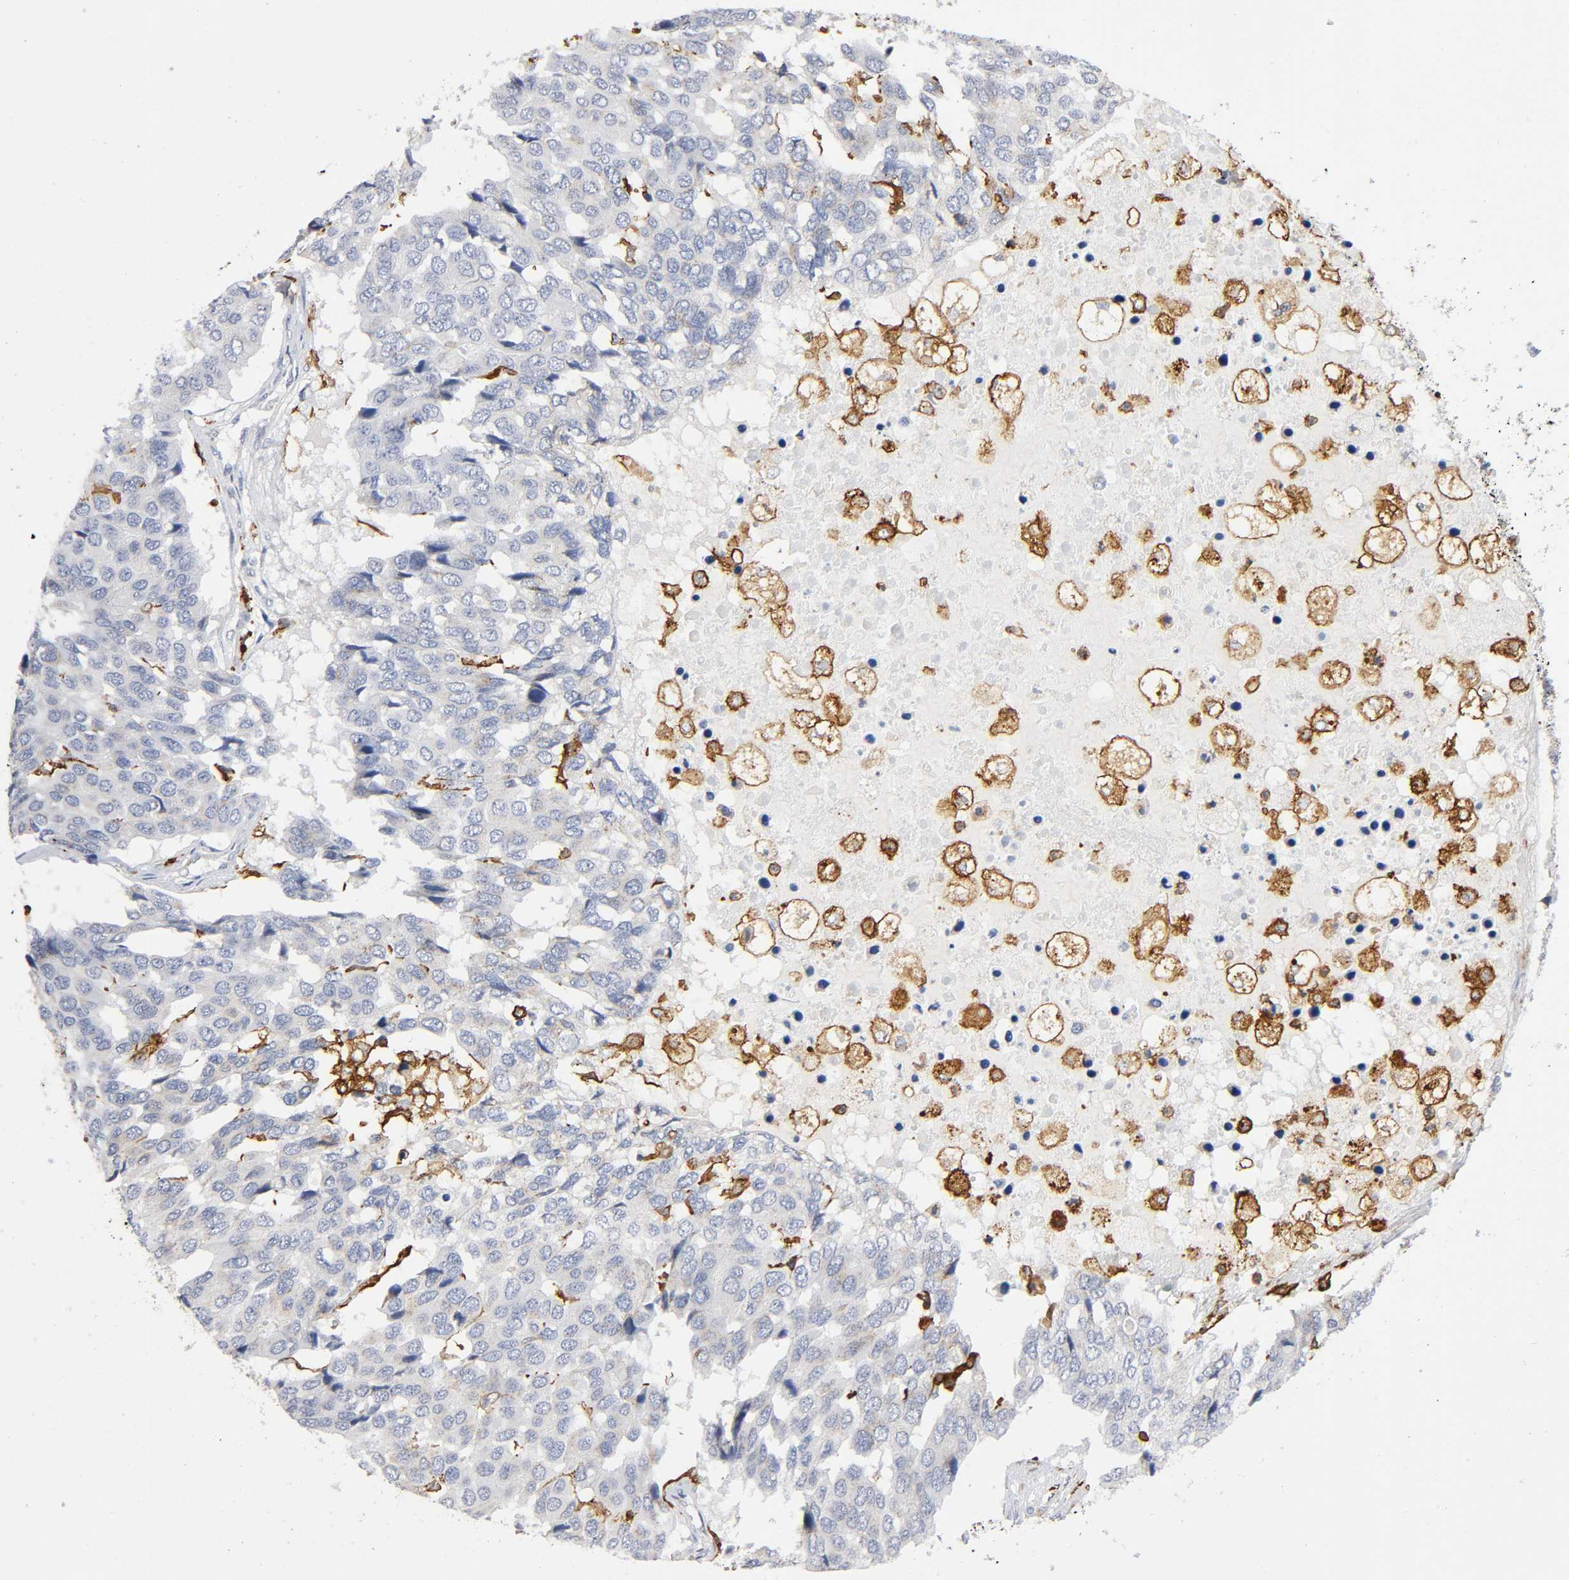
{"staining": {"intensity": "moderate", "quantity": "<25%", "location": "cytoplasmic/membranous"}, "tissue": "pancreatic cancer", "cell_type": "Tumor cells", "image_type": "cancer", "snomed": [{"axis": "morphology", "description": "Adenocarcinoma, NOS"}, {"axis": "topography", "description": "Pancreas"}], "caption": "A brown stain shows moderate cytoplasmic/membranous positivity of a protein in pancreatic cancer tumor cells.", "gene": "CAPN10", "patient": {"sex": "male", "age": 50}}